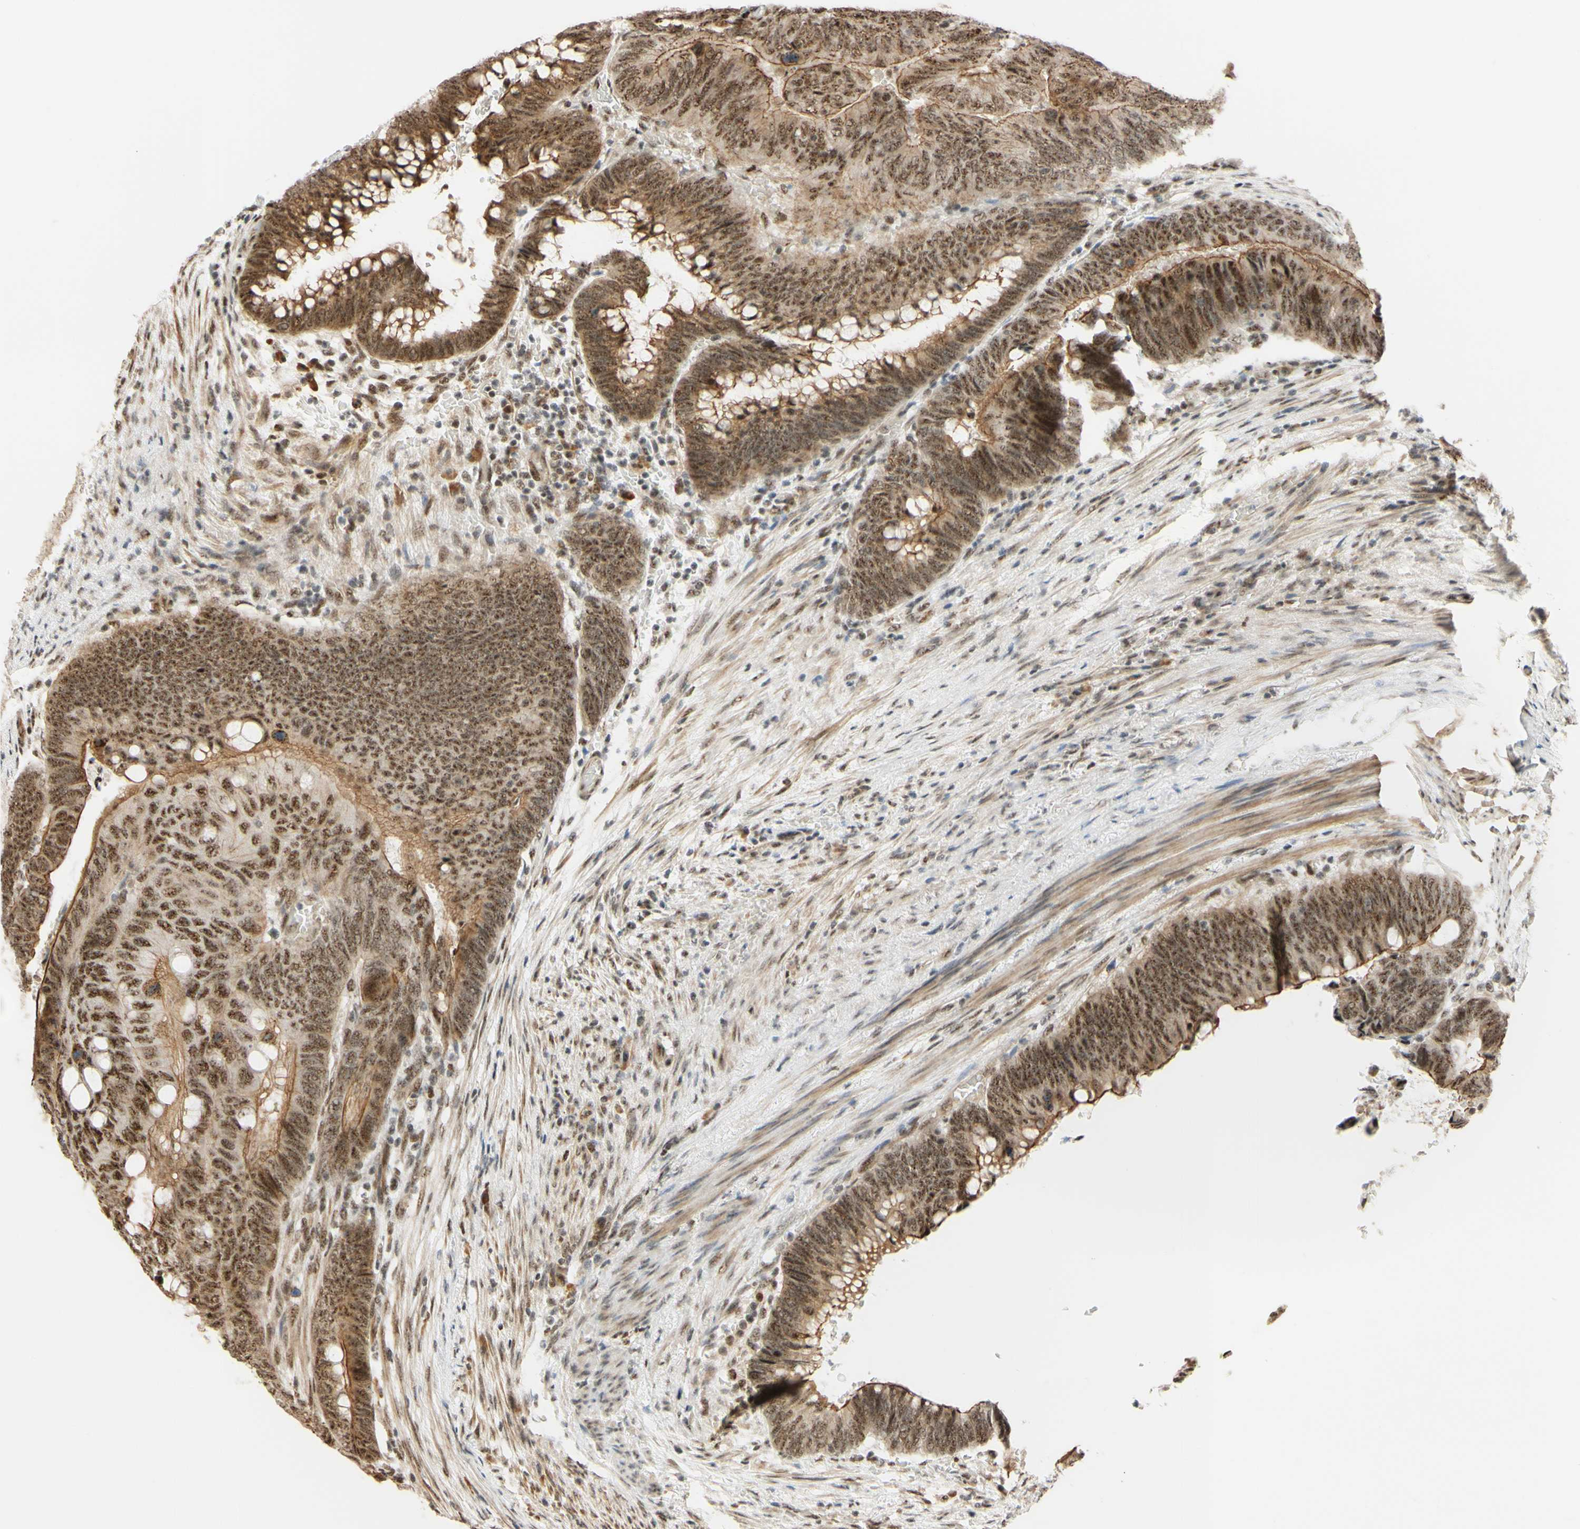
{"staining": {"intensity": "moderate", "quantity": ">75%", "location": "cytoplasmic/membranous,nuclear"}, "tissue": "colorectal cancer", "cell_type": "Tumor cells", "image_type": "cancer", "snomed": [{"axis": "morphology", "description": "Normal tissue, NOS"}, {"axis": "morphology", "description": "Adenocarcinoma, NOS"}, {"axis": "topography", "description": "Rectum"}, {"axis": "topography", "description": "Peripheral nerve tissue"}], "caption": "DAB immunohistochemical staining of colorectal cancer exhibits moderate cytoplasmic/membranous and nuclear protein positivity in about >75% of tumor cells. (brown staining indicates protein expression, while blue staining denotes nuclei).", "gene": "SAP18", "patient": {"sex": "male", "age": 92}}